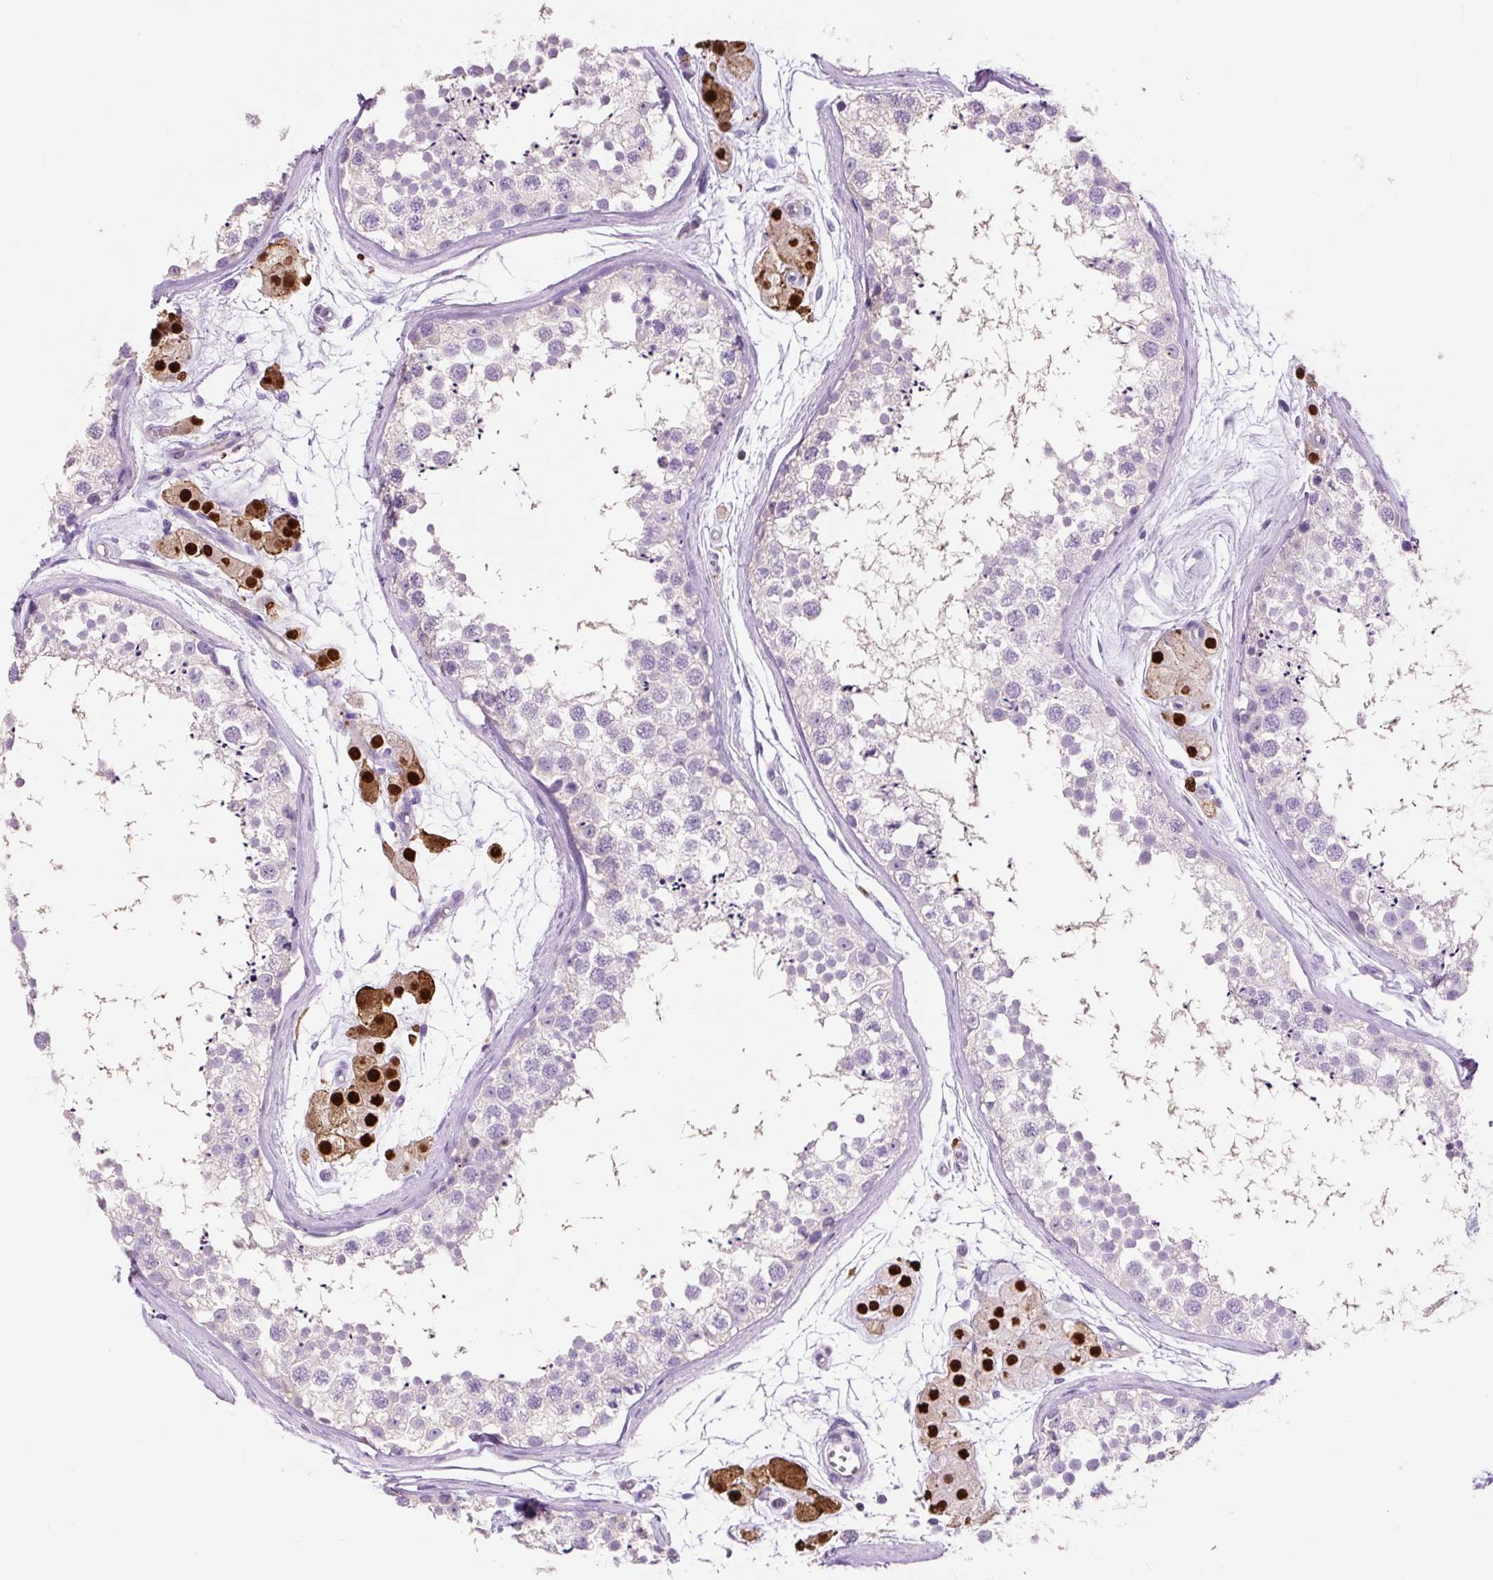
{"staining": {"intensity": "negative", "quantity": "none", "location": "none"}, "tissue": "testis", "cell_type": "Cells in seminiferous ducts", "image_type": "normal", "snomed": [{"axis": "morphology", "description": "Normal tissue, NOS"}, {"axis": "topography", "description": "Testis"}], "caption": "Immunohistochemistry (IHC) of normal testis demonstrates no staining in cells in seminiferous ducts. (Immunohistochemistry, brightfield microscopy, high magnification).", "gene": "OR10A7", "patient": {"sex": "male", "age": 56}}